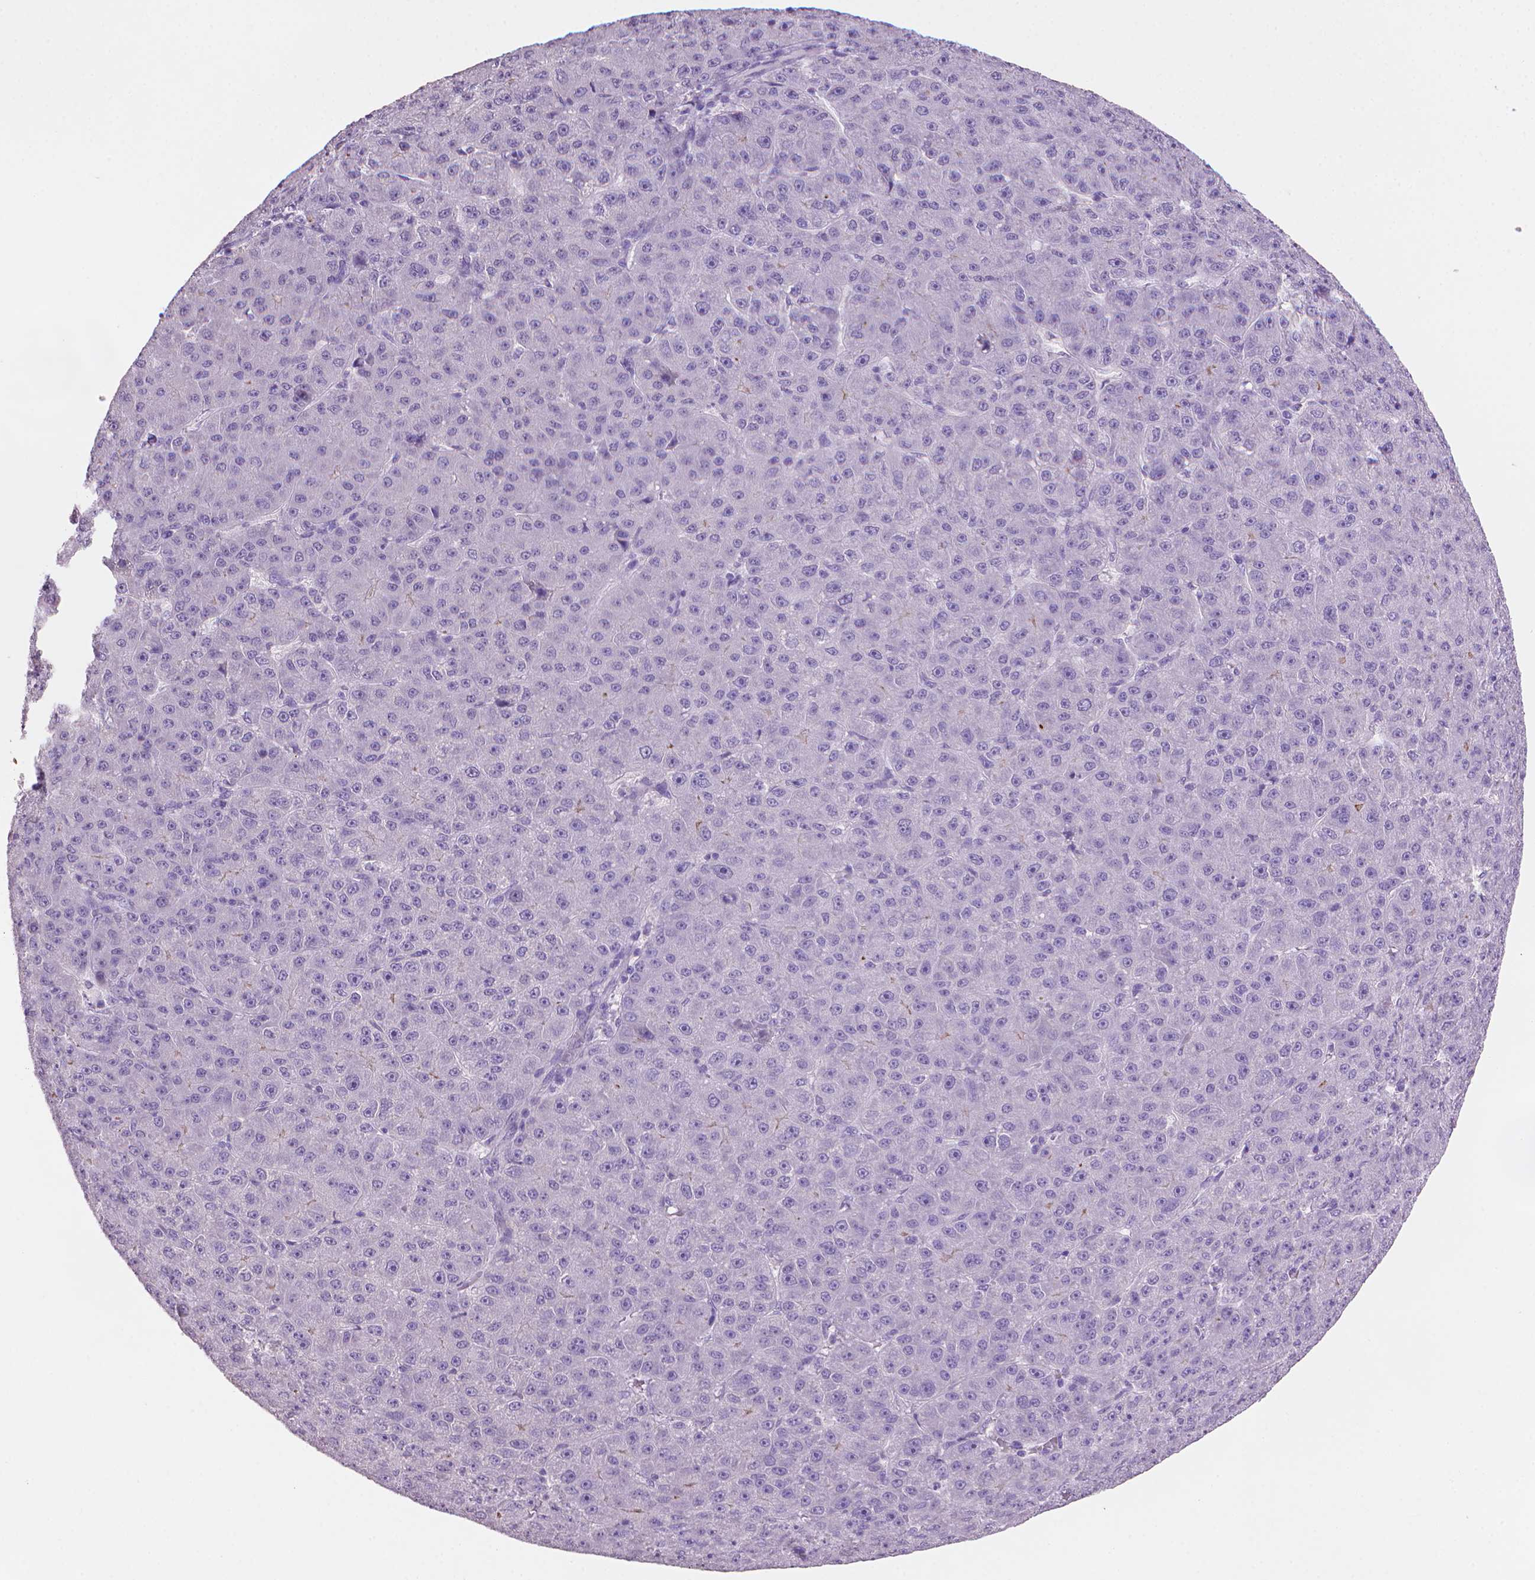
{"staining": {"intensity": "negative", "quantity": "none", "location": "none"}, "tissue": "liver cancer", "cell_type": "Tumor cells", "image_type": "cancer", "snomed": [{"axis": "morphology", "description": "Carcinoma, Hepatocellular, NOS"}, {"axis": "topography", "description": "Liver"}], "caption": "A photomicrograph of human liver hepatocellular carcinoma is negative for staining in tumor cells. The staining was performed using DAB to visualize the protein expression in brown, while the nuclei were stained in blue with hematoxylin (Magnification: 20x).", "gene": "MUC1", "patient": {"sex": "male", "age": 67}}